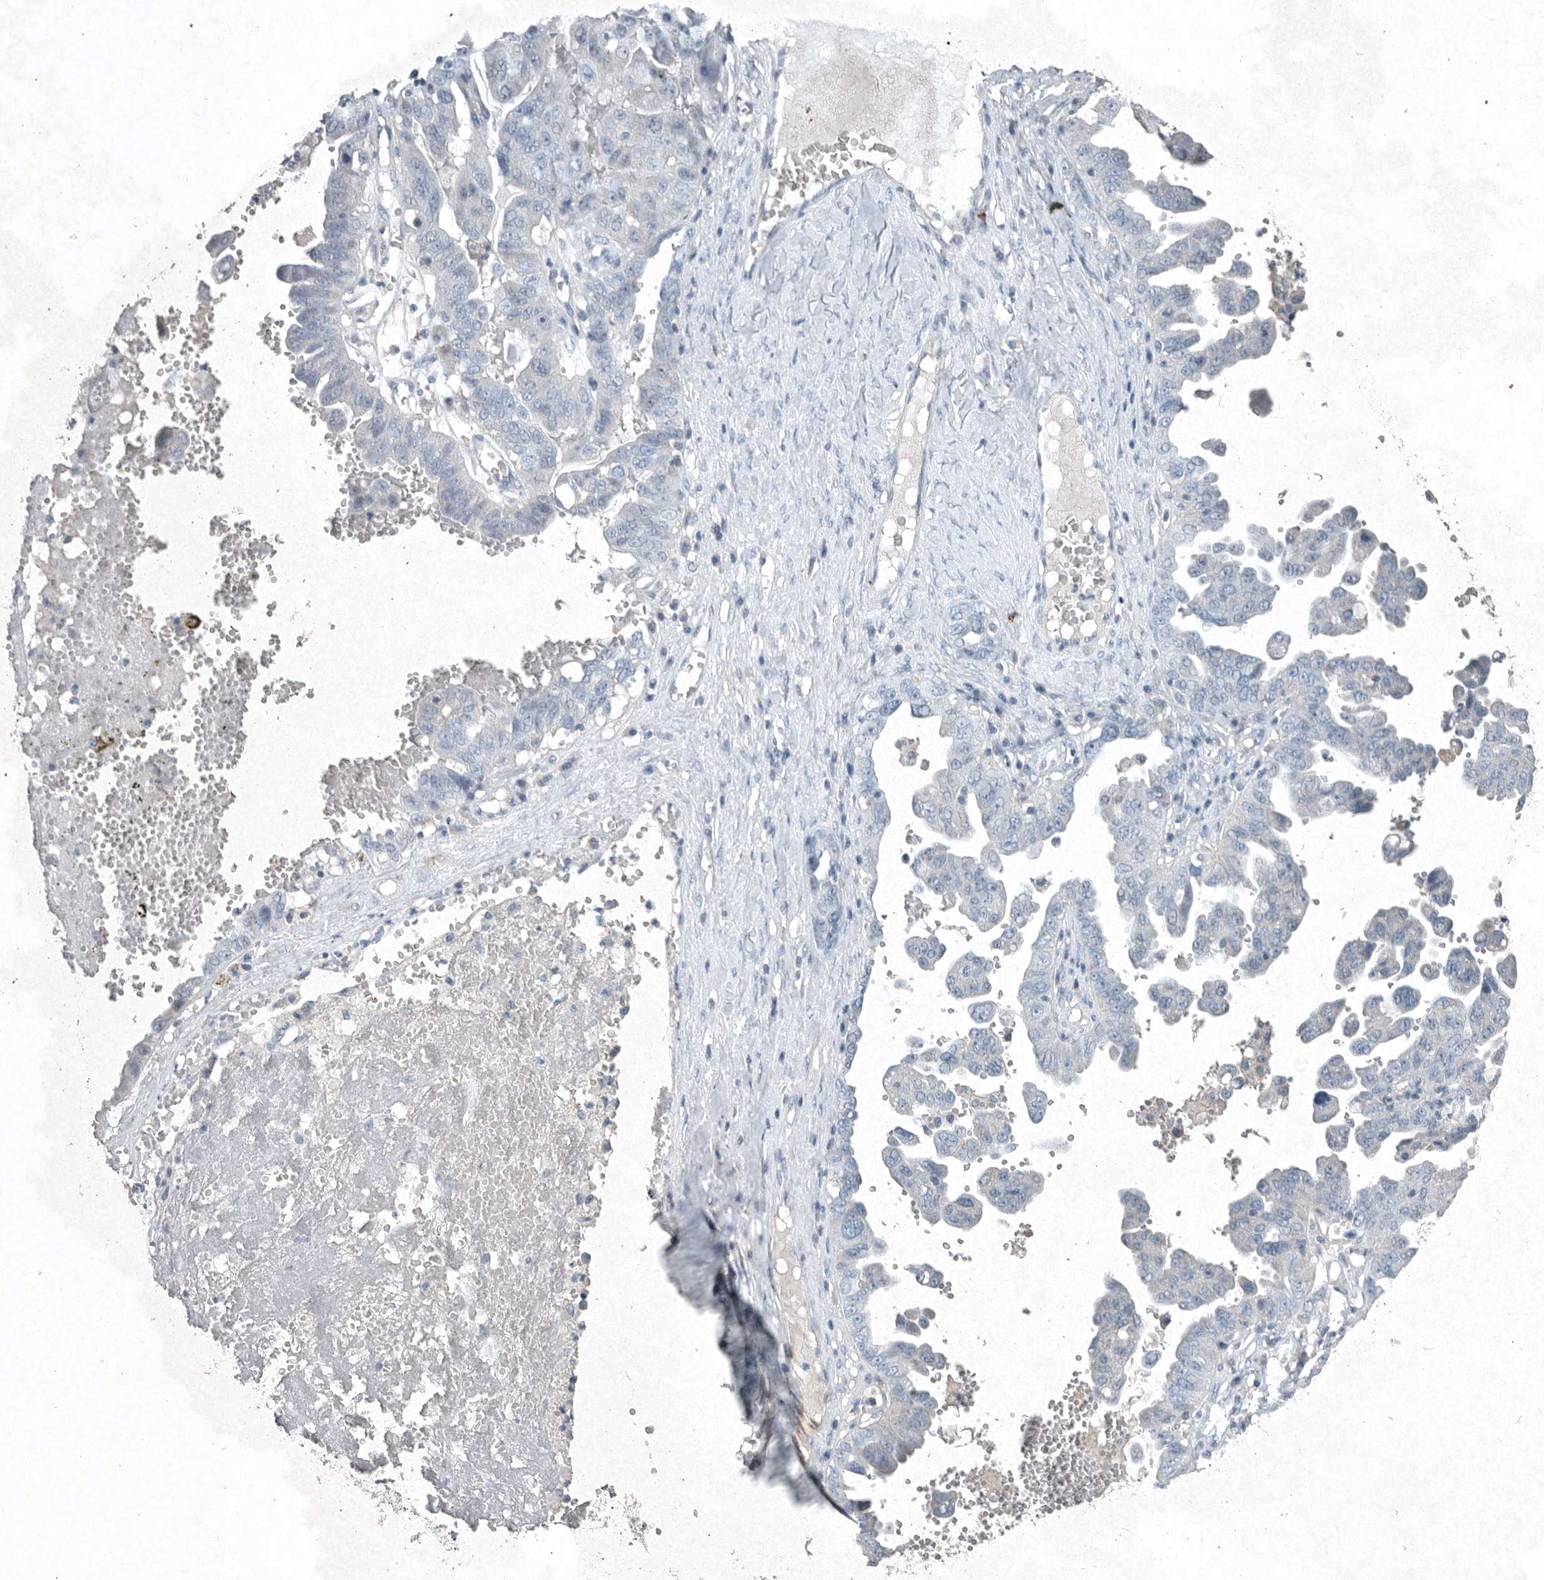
{"staining": {"intensity": "negative", "quantity": "none", "location": "none"}, "tissue": "ovarian cancer", "cell_type": "Tumor cells", "image_type": "cancer", "snomed": [{"axis": "morphology", "description": "Carcinoma, endometroid"}, {"axis": "topography", "description": "Ovary"}], "caption": "Tumor cells are negative for brown protein staining in ovarian cancer.", "gene": "IL20", "patient": {"sex": "female", "age": 62}}